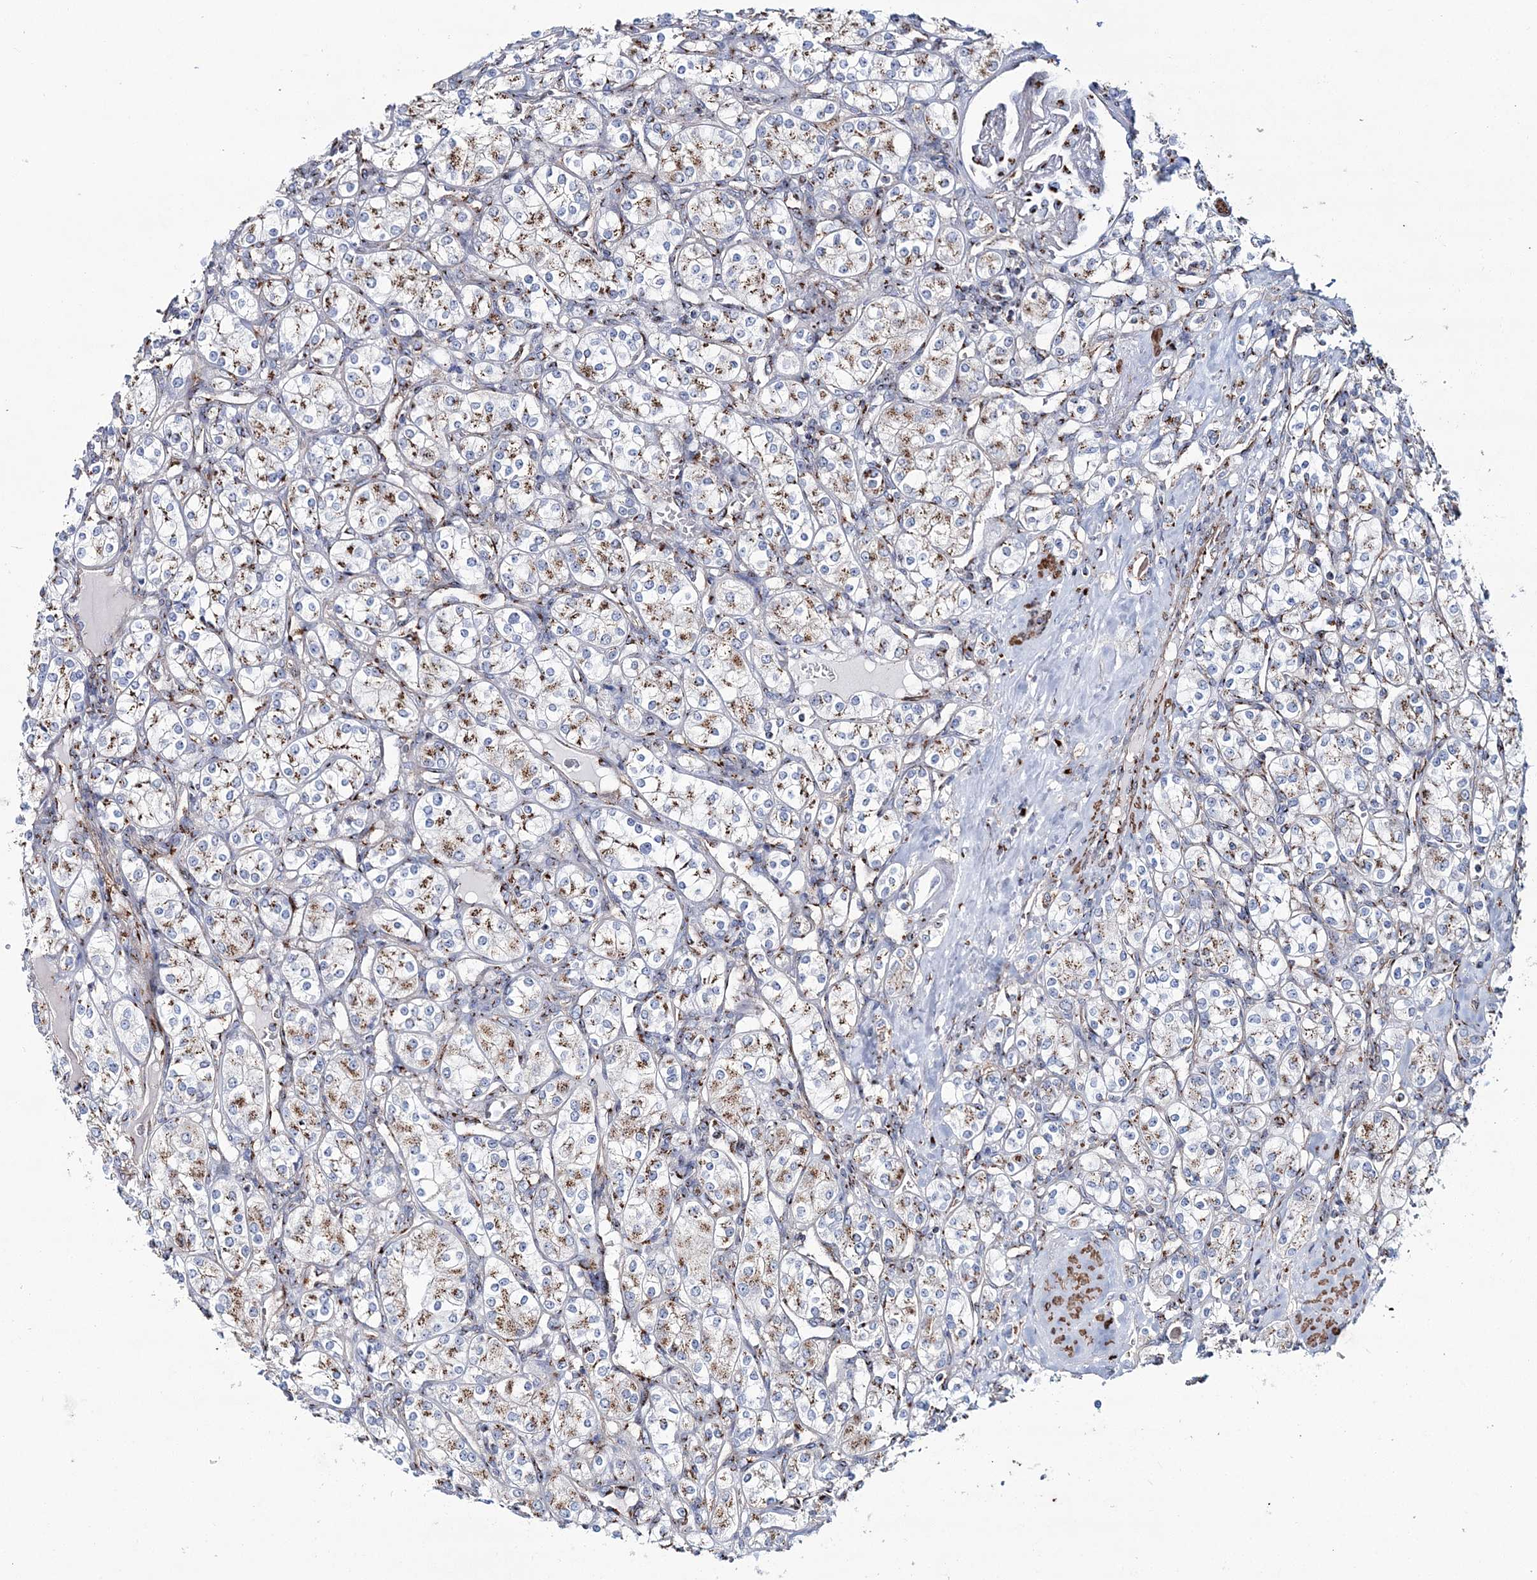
{"staining": {"intensity": "moderate", "quantity": "25%-75%", "location": "cytoplasmic/membranous"}, "tissue": "renal cancer", "cell_type": "Tumor cells", "image_type": "cancer", "snomed": [{"axis": "morphology", "description": "Adenocarcinoma, NOS"}, {"axis": "topography", "description": "Kidney"}], "caption": "Immunohistochemistry (IHC) micrograph of neoplastic tissue: human adenocarcinoma (renal) stained using immunohistochemistry displays medium levels of moderate protein expression localized specifically in the cytoplasmic/membranous of tumor cells, appearing as a cytoplasmic/membranous brown color.", "gene": "MAN1A2", "patient": {"sex": "male", "age": 77}}